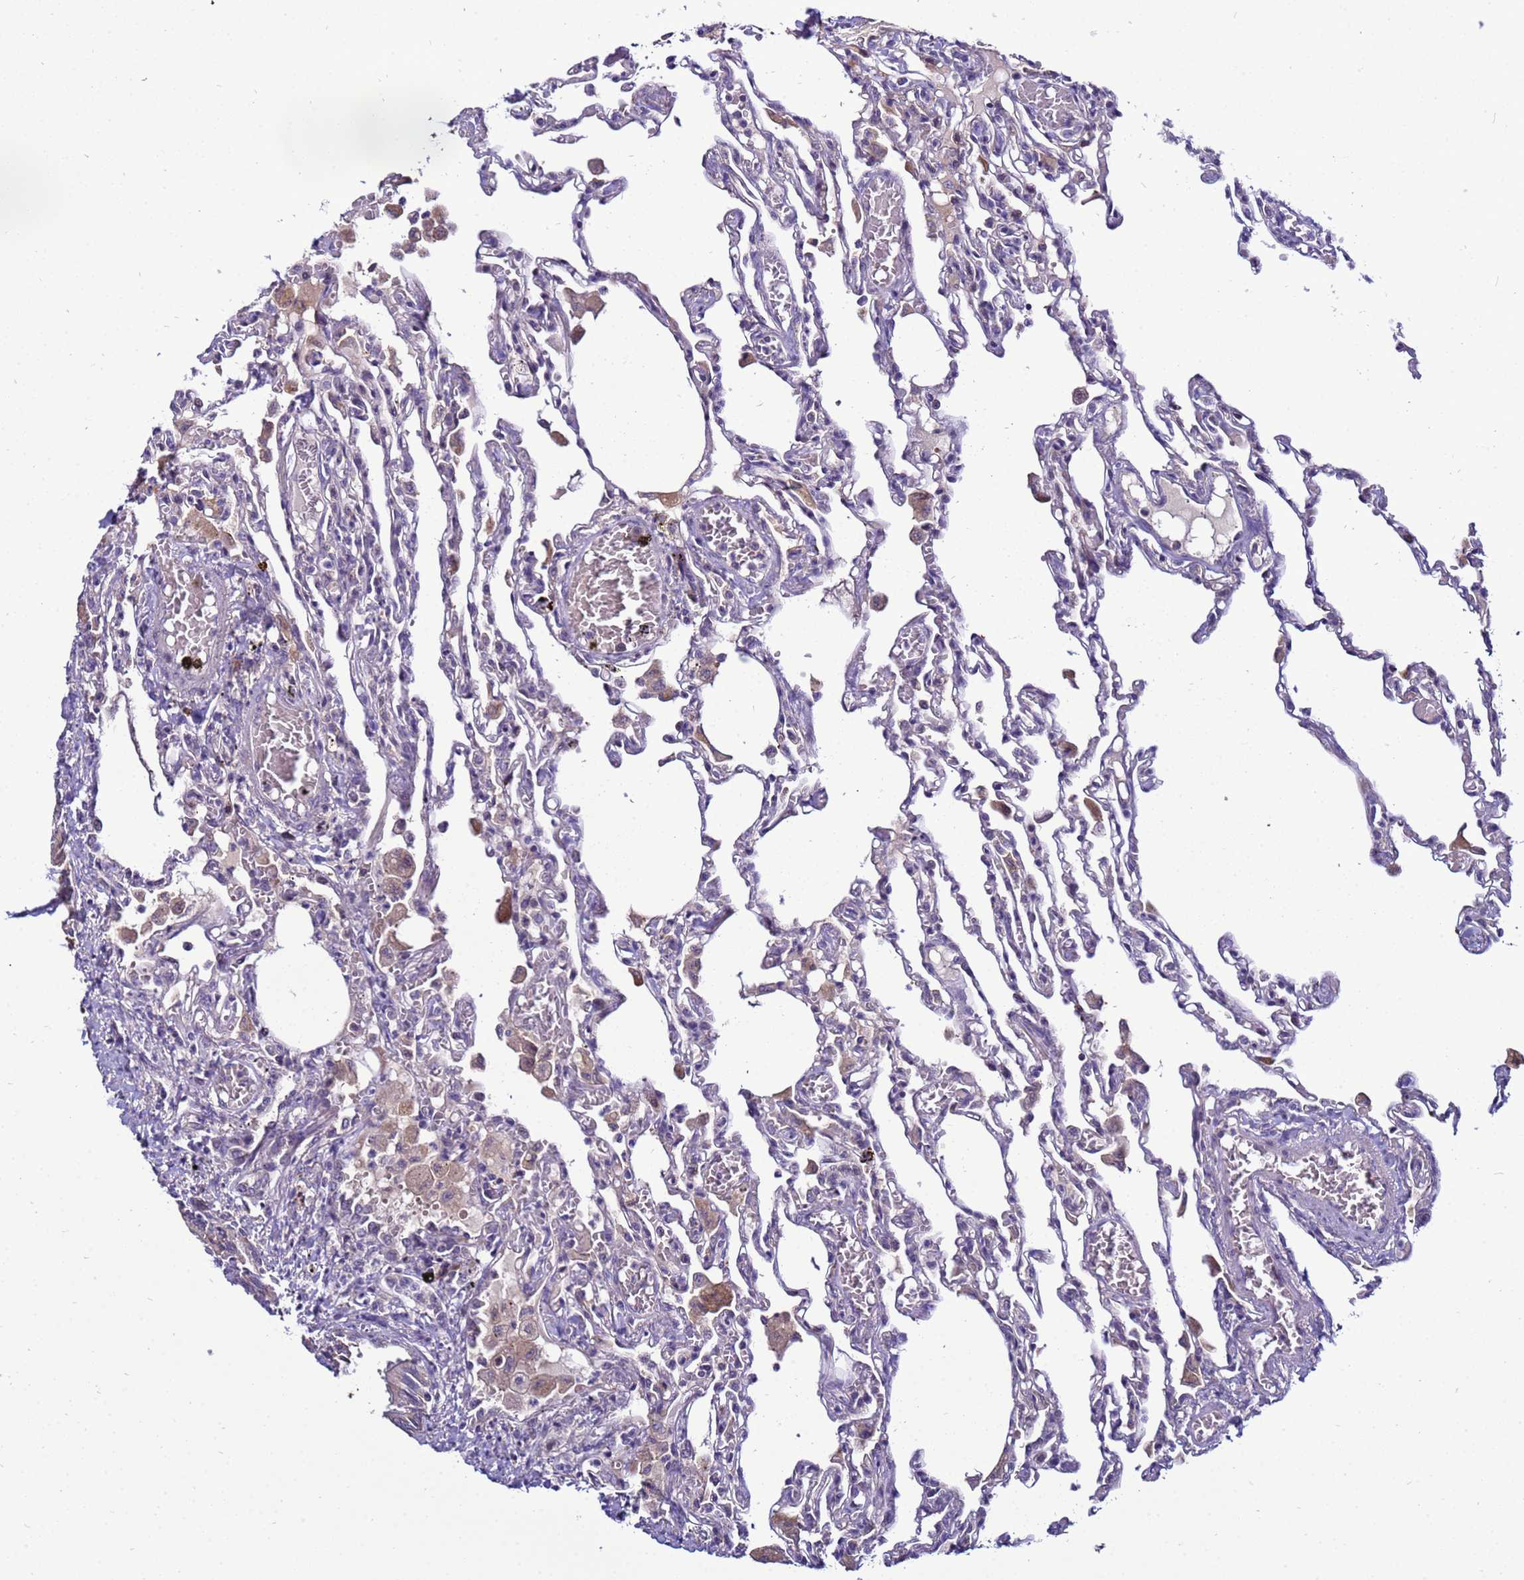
{"staining": {"intensity": "weak", "quantity": "<25%", "location": "cytoplasmic/membranous"}, "tissue": "lung", "cell_type": "Alveolar cells", "image_type": "normal", "snomed": [{"axis": "morphology", "description": "Normal tissue, NOS"}, {"axis": "topography", "description": "Bronchus"}, {"axis": "topography", "description": "Lung"}], "caption": "An image of human lung is negative for staining in alveolar cells. (Stains: DAB immunohistochemistry with hematoxylin counter stain, Microscopy: brightfield microscopy at high magnification).", "gene": "NOL8", "patient": {"sex": "female", "age": 49}}